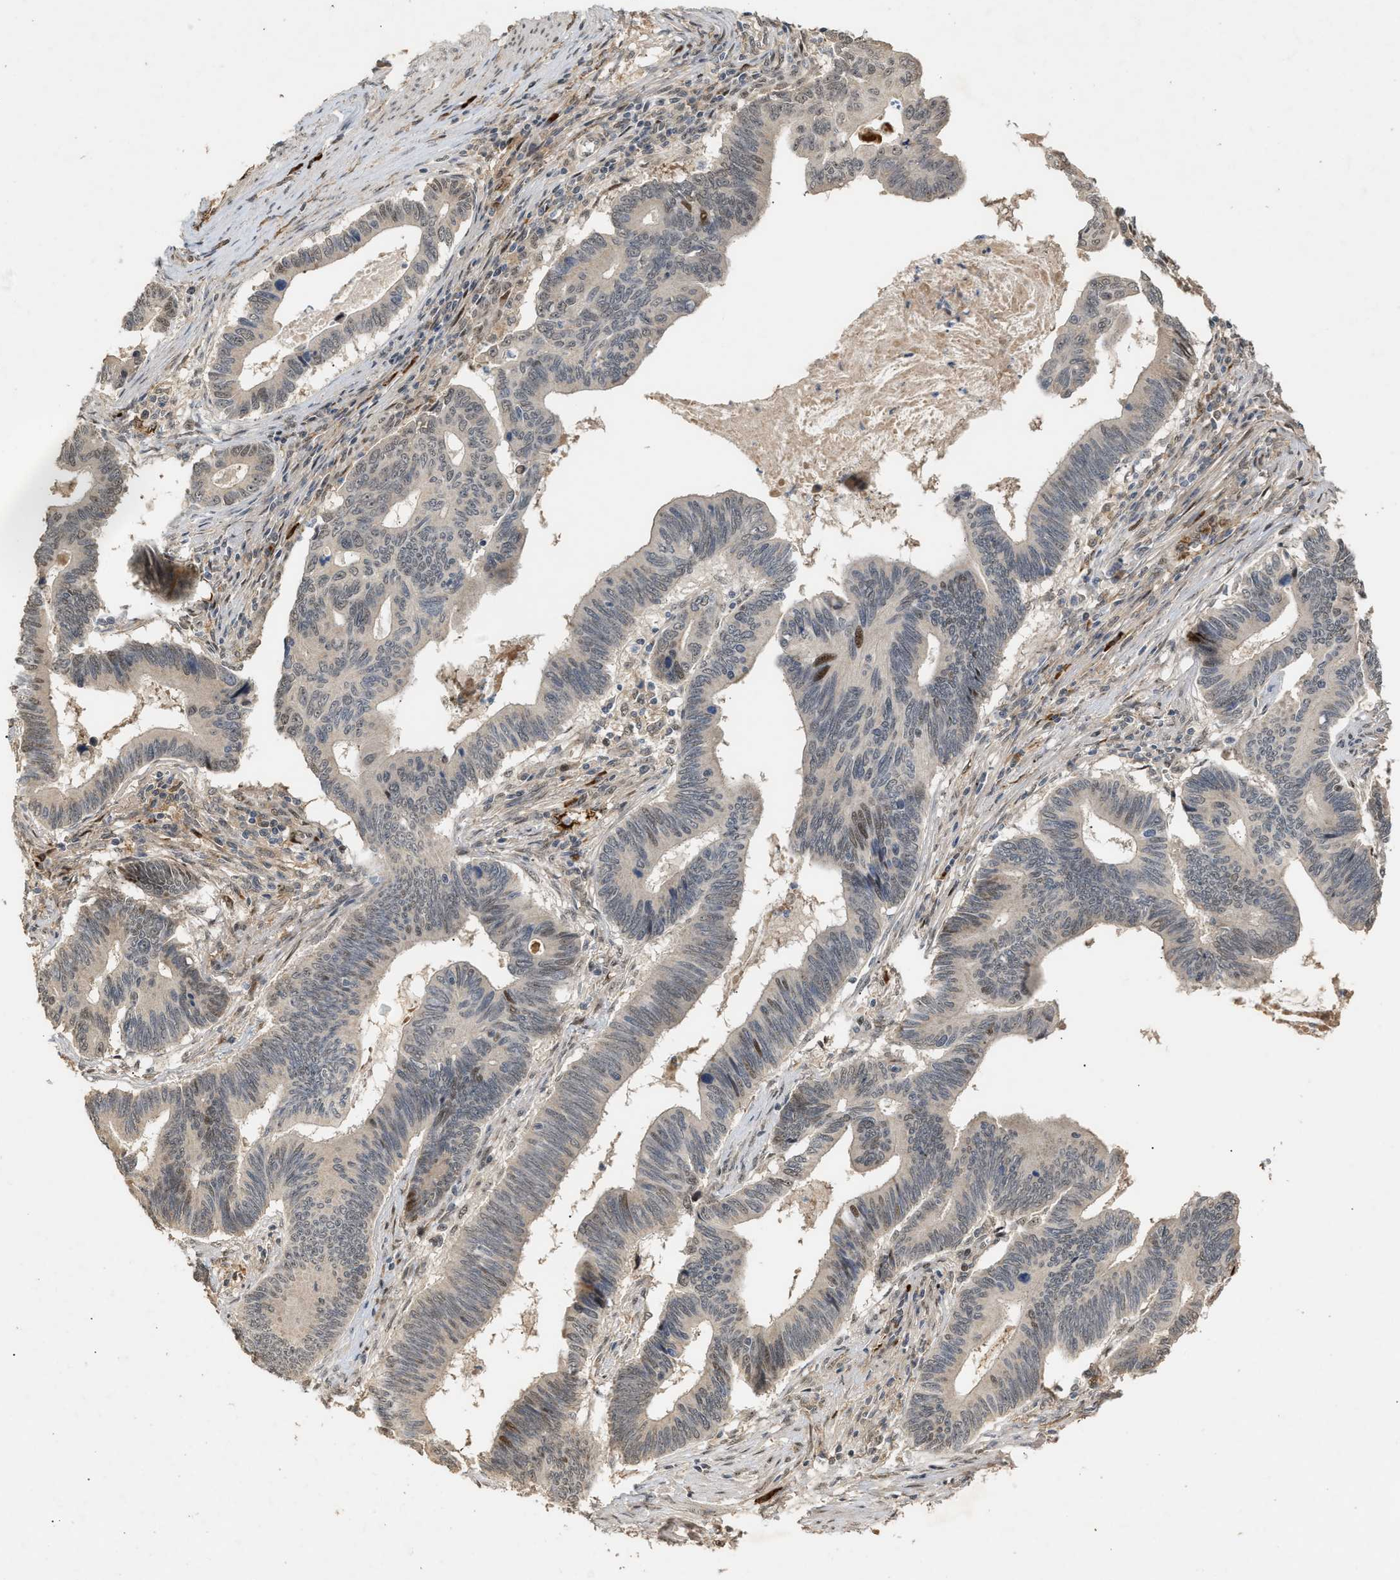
{"staining": {"intensity": "negative", "quantity": "none", "location": "none"}, "tissue": "pancreatic cancer", "cell_type": "Tumor cells", "image_type": "cancer", "snomed": [{"axis": "morphology", "description": "Adenocarcinoma, NOS"}, {"axis": "topography", "description": "Pancreas"}], "caption": "The histopathology image shows no staining of tumor cells in pancreatic cancer (adenocarcinoma).", "gene": "ZFAND5", "patient": {"sex": "female", "age": 70}}